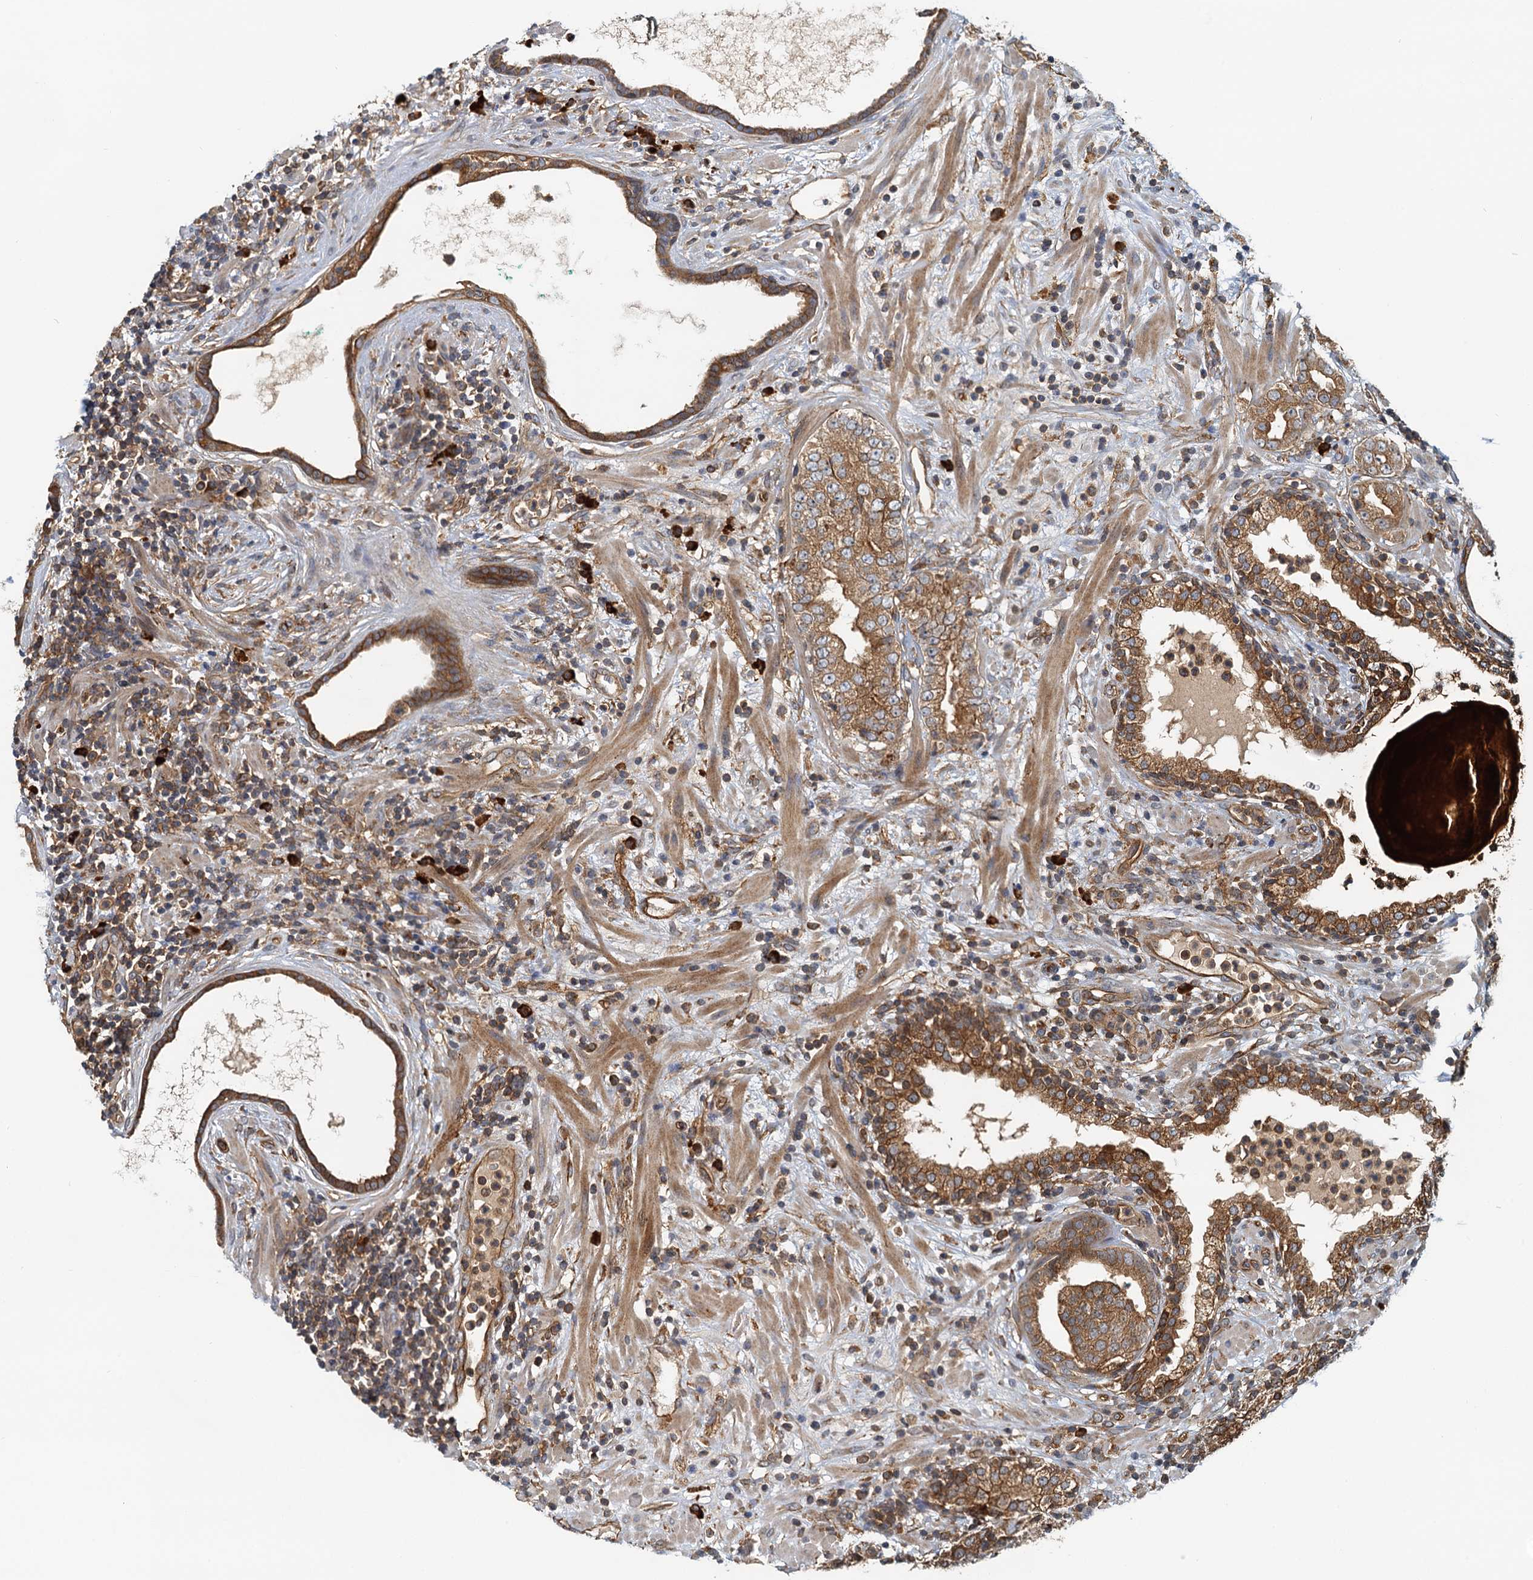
{"staining": {"intensity": "moderate", "quantity": ">75%", "location": "cytoplasmic/membranous"}, "tissue": "prostate cancer", "cell_type": "Tumor cells", "image_type": "cancer", "snomed": [{"axis": "morphology", "description": "Adenocarcinoma, High grade"}, {"axis": "topography", "description": "Prostate"}], "caption": "High-power microscopy captured an IHC photomicrograph of prostate cancer, revealing moderate cytoplasmic/membranous positivity in approximately >75% of tumor cells.", "gene": "NIPAL3", "patient": {"sex": "male", "age": 64}}